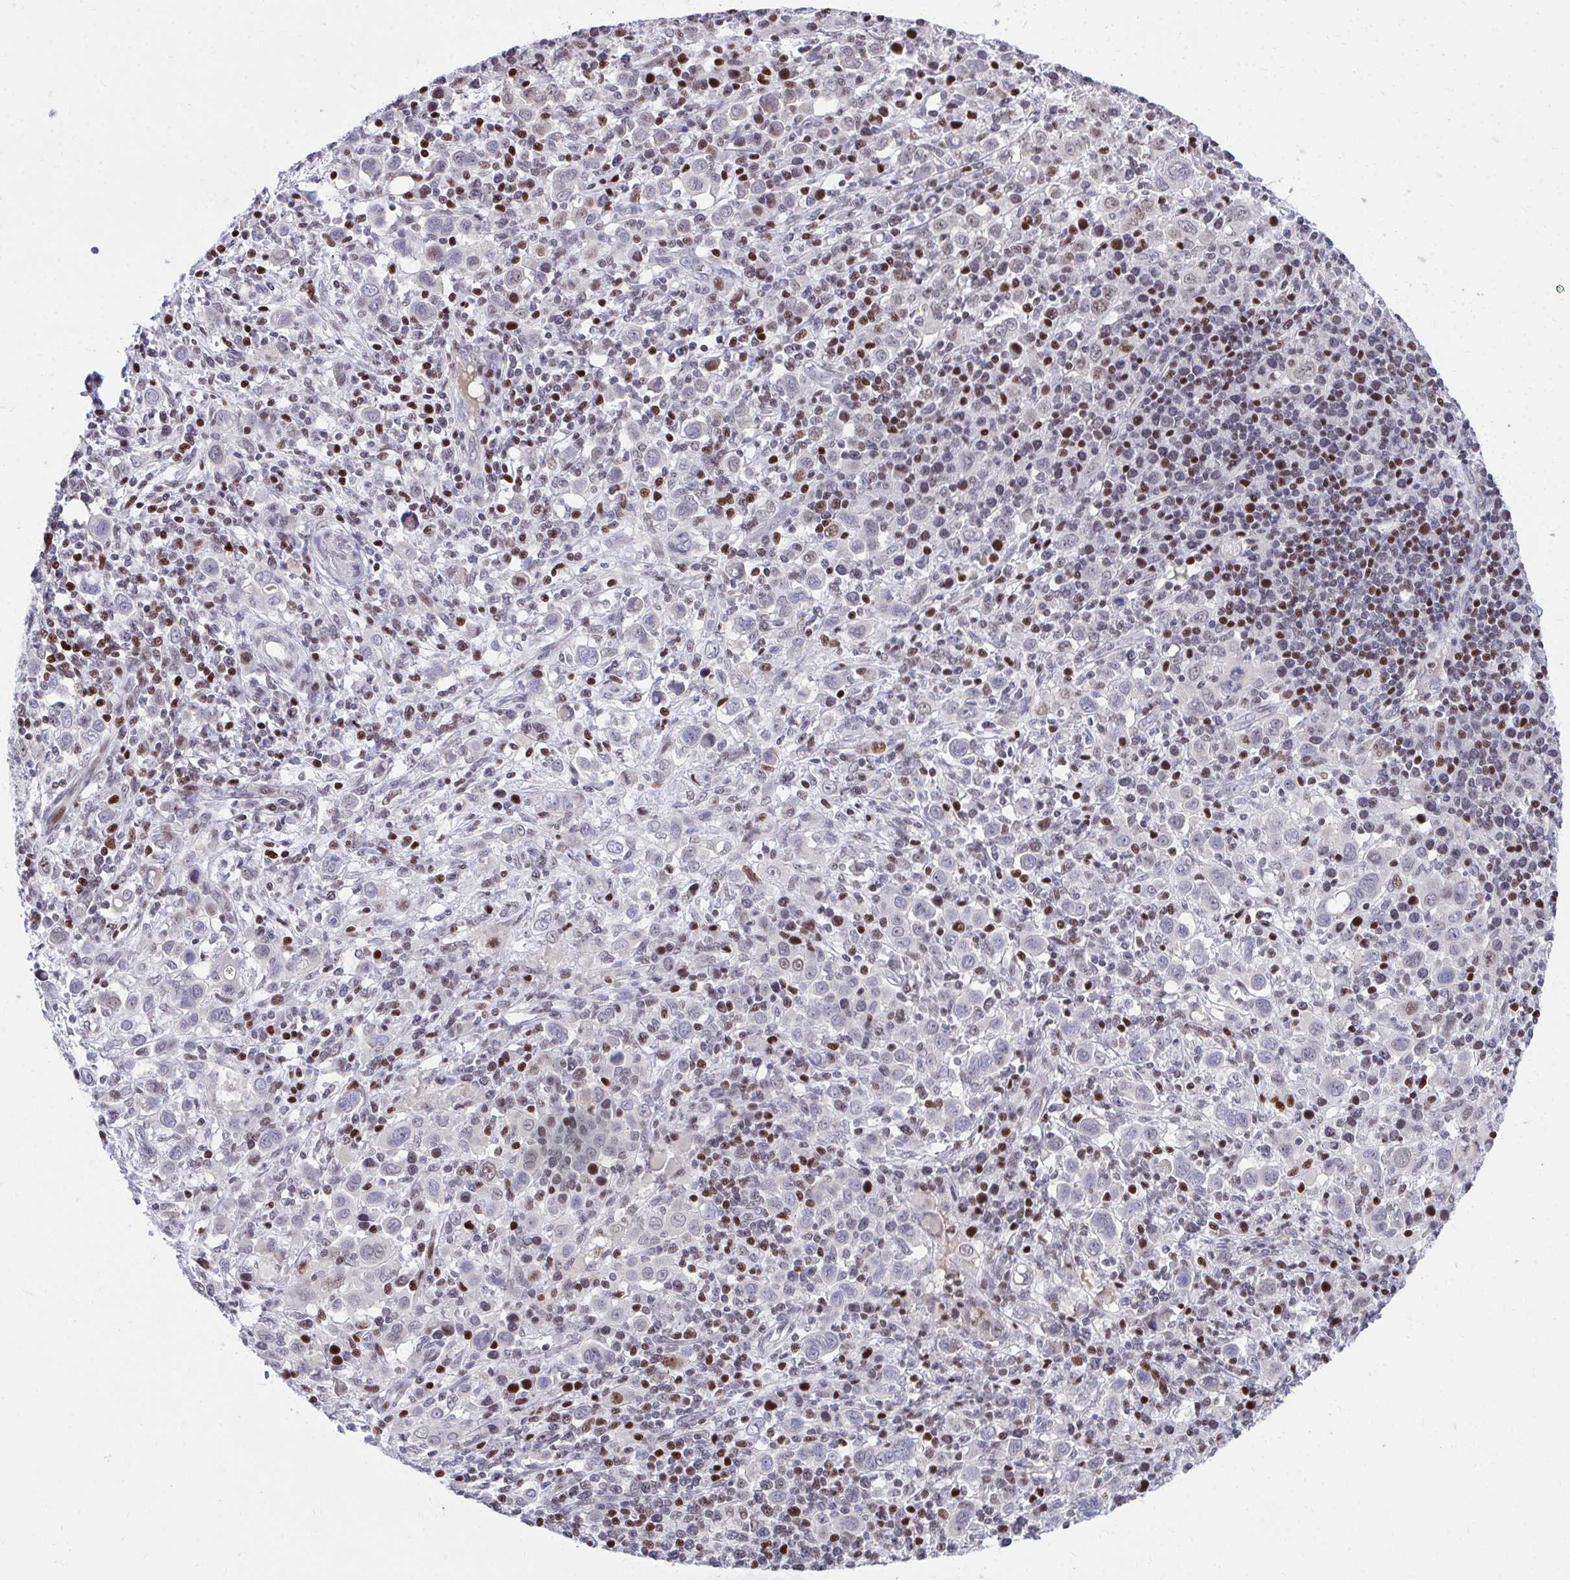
{"staining": {"intensity": "weak", "quantity": "<25%", "location": "nuclear"}, "tissue": "stomach cancer", "cell_type": "Tumor cells", "image_type": "cancer", "snomed": [{"axis": "morphology", "description": "Adenocarcinoma, NOS"}, {"axis": "topography", "description": "Stomach, upper"}], "caption": "The histopathology image shows no significant staining in tumor cells of adenocarcinoma (stomach).", "gene": "C14orf39", "patient": {"sex": "male", "age": 75}}